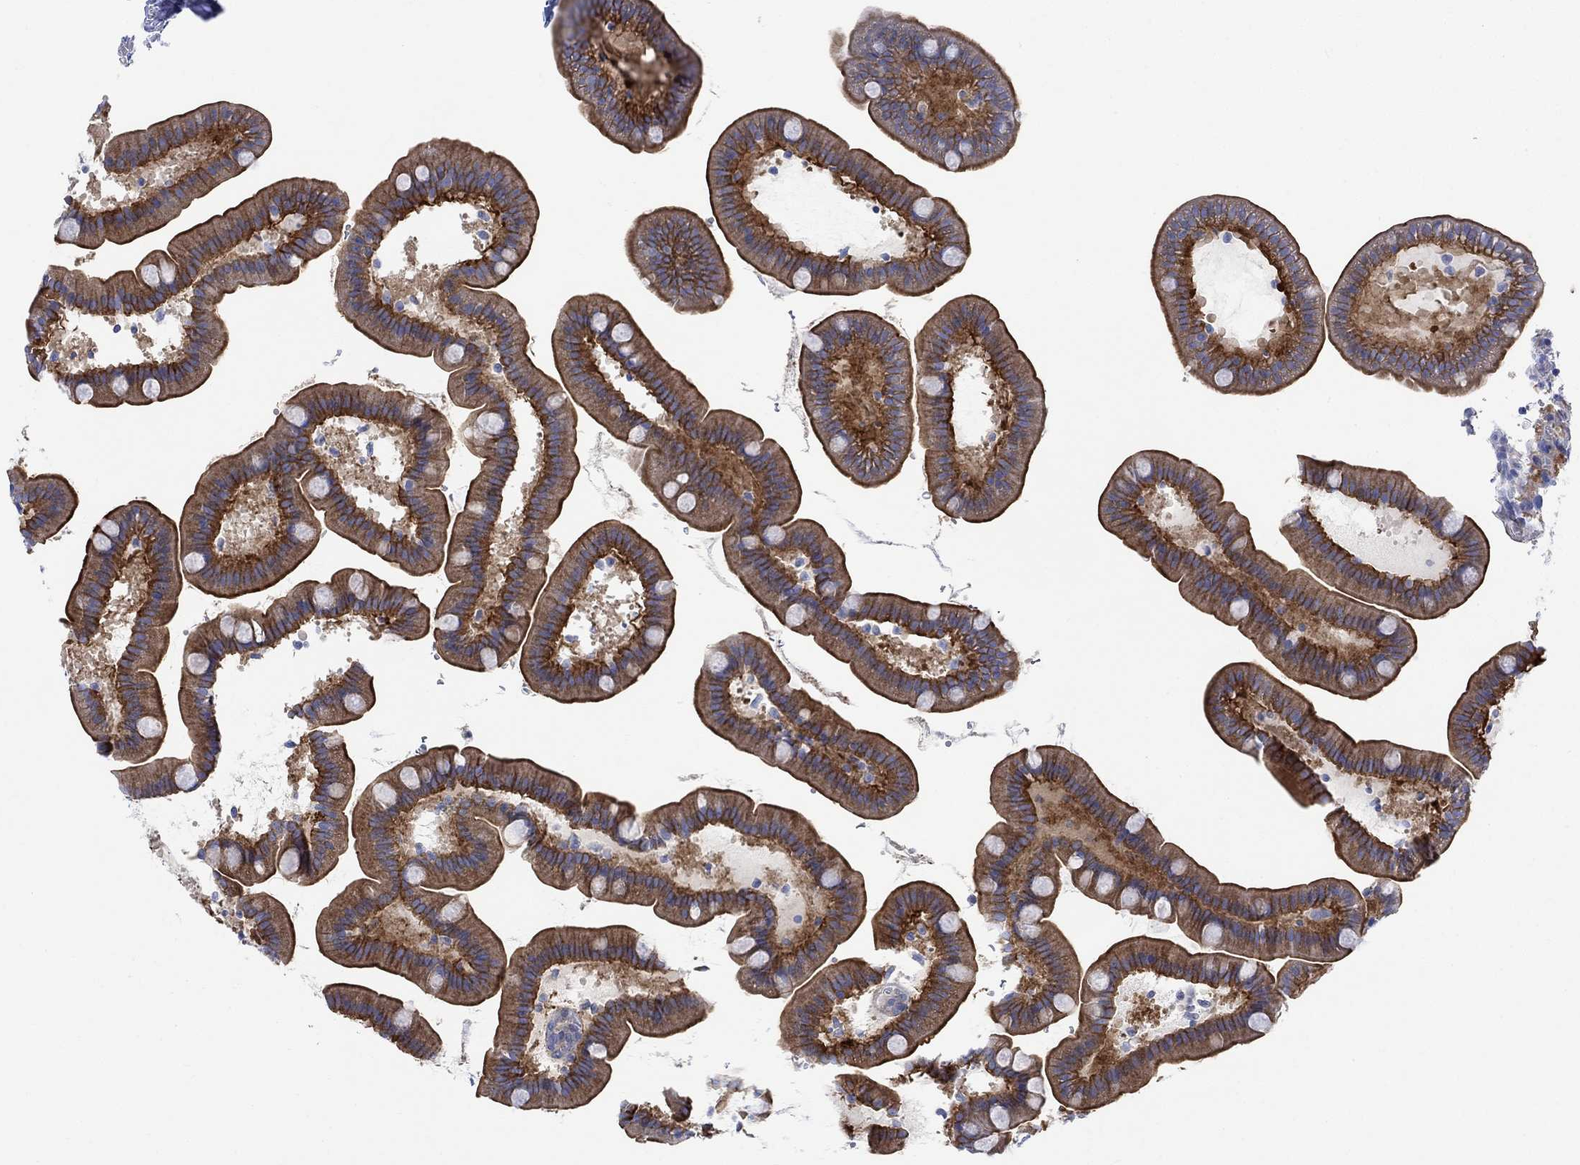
{"staining": {"intensity": "strong", "quantity": "25%-75%", "location": "cytoplasmic/membranous"}, "tissue": "small intestine", "cell_type": "Glandular cells", "image_type": "normal", "snomed": [{"axis": "morphology", "description": "Normal tissue, NOS"}, {"axis": "topography", "description": "Small intestine"}], "caption": "Unremarkable small intestine reveals strong cytoplasmic/membranous expression in about 25%-75% of glandular cells, visualized by immunohistochemistry. The protein of interest is shown in brown color, while the nuclei are stained blue.", "gene": "ARSK", "patient": {"sex": "male", "age": 66}}